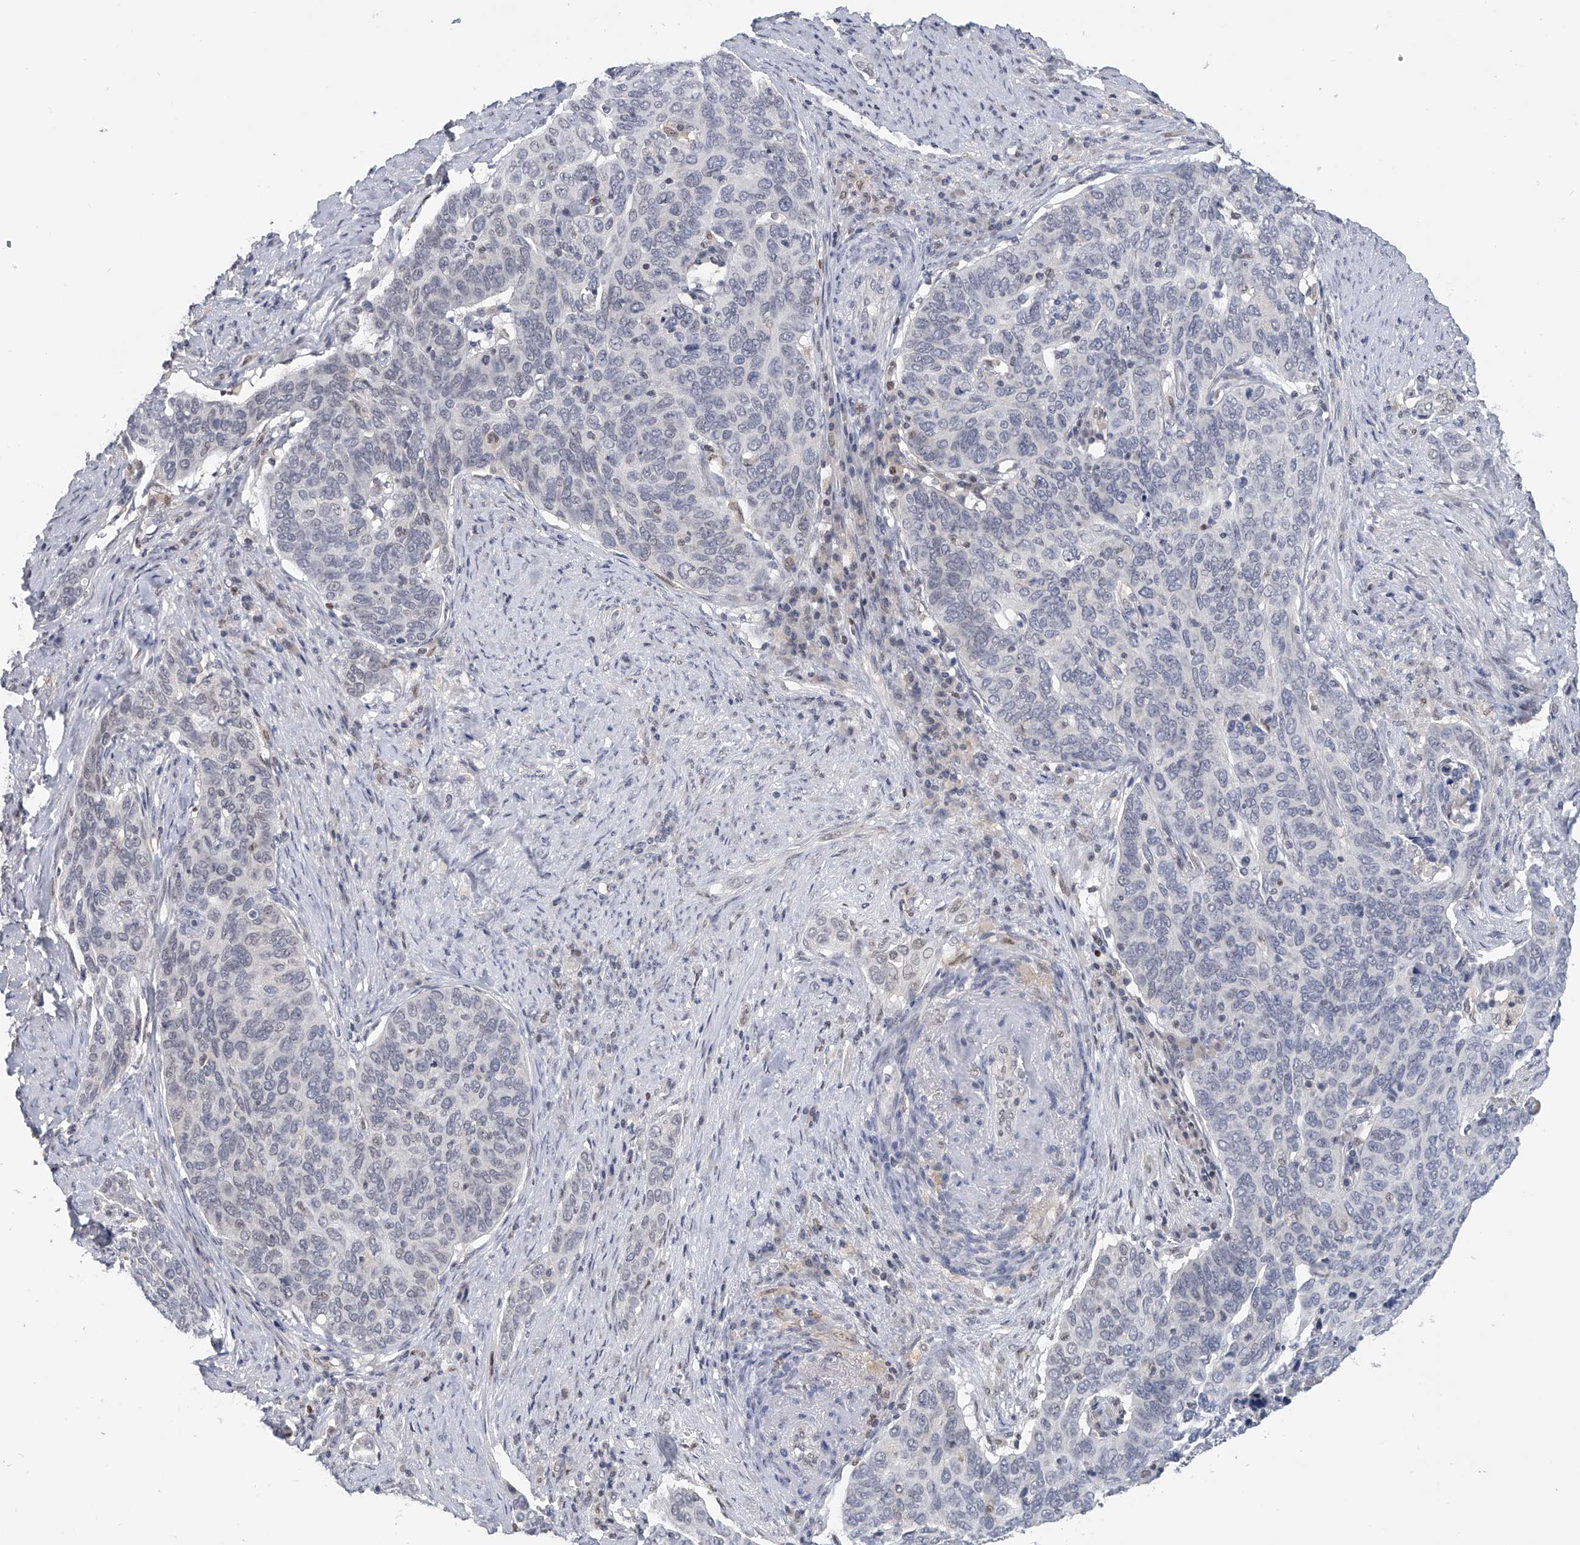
{"staining": {"intensity": "negative", "quantity": "none", "location": "none"}, "tissue": "cervical cancer", "cell_type": "Tumor cells", "image_type": "cancer", "snomed": [{"axis": "morphology", "description": "Squamous cell carcinoma, NOS"}, {"axis": "topography", "description": "Cervix"}], "caption": "Cervical cancer (squamous cell carcinoma) stained for a protein using immunohistochemistry demonstrates no staining tumor cells.", "gene": "DDX43", "patient": {"sex": "female", "age": 60}}